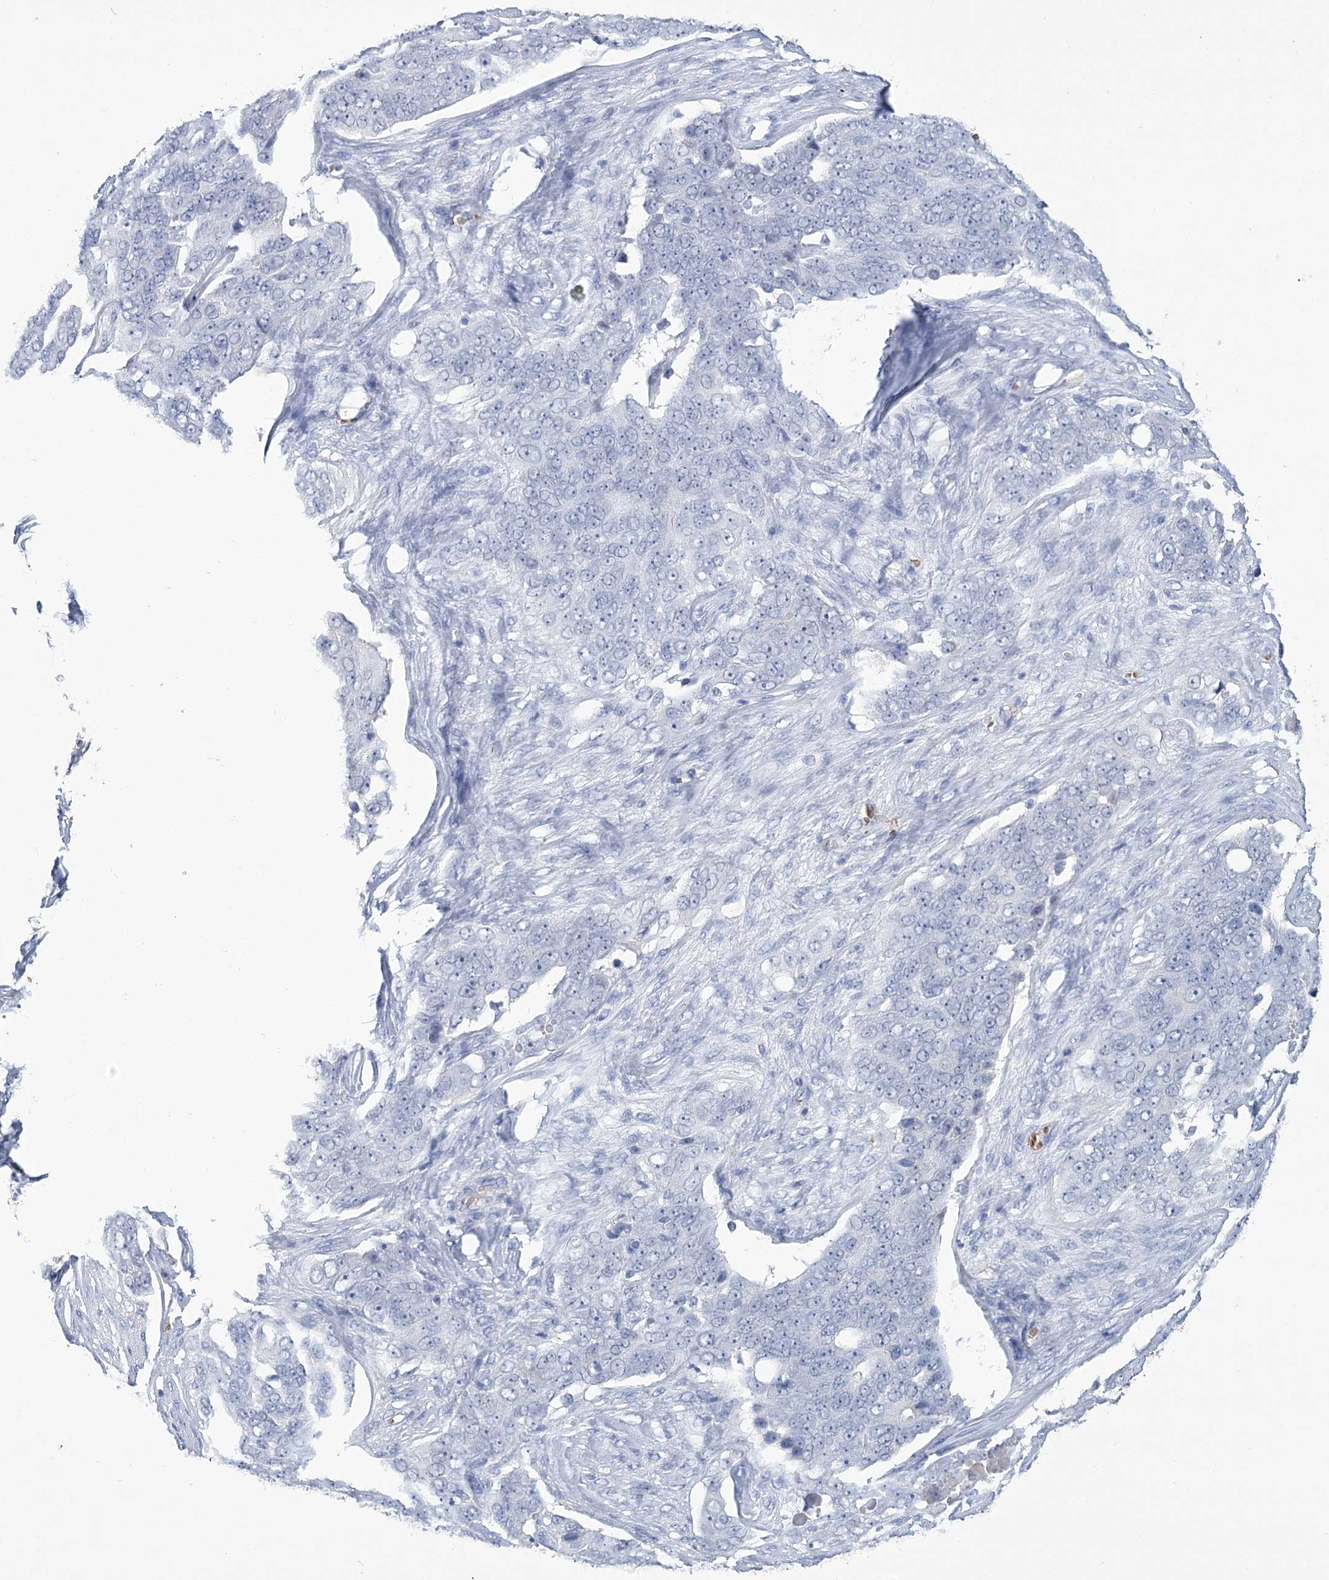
{"staining": {"intensity": "negative", "quantity": "none", "location": "none"}, "tissue": "ovarian cancer", "cell_type": "Tumor cells", "image_type": "cancer", "snomed": [{"axis": "morphology", "description": "Carcinoma, endometroid"}, {"axis": "topography", "description": "Ovary"}], "caption": "A high-resolution photomicrograph shows immunohistochemistry staining of ovarian cancer (endometroid carcinoma), which exhibits no significant positivity in tumor cells.", "gene": "HBA1", "patient": {"sex": "female", "age": 51}}